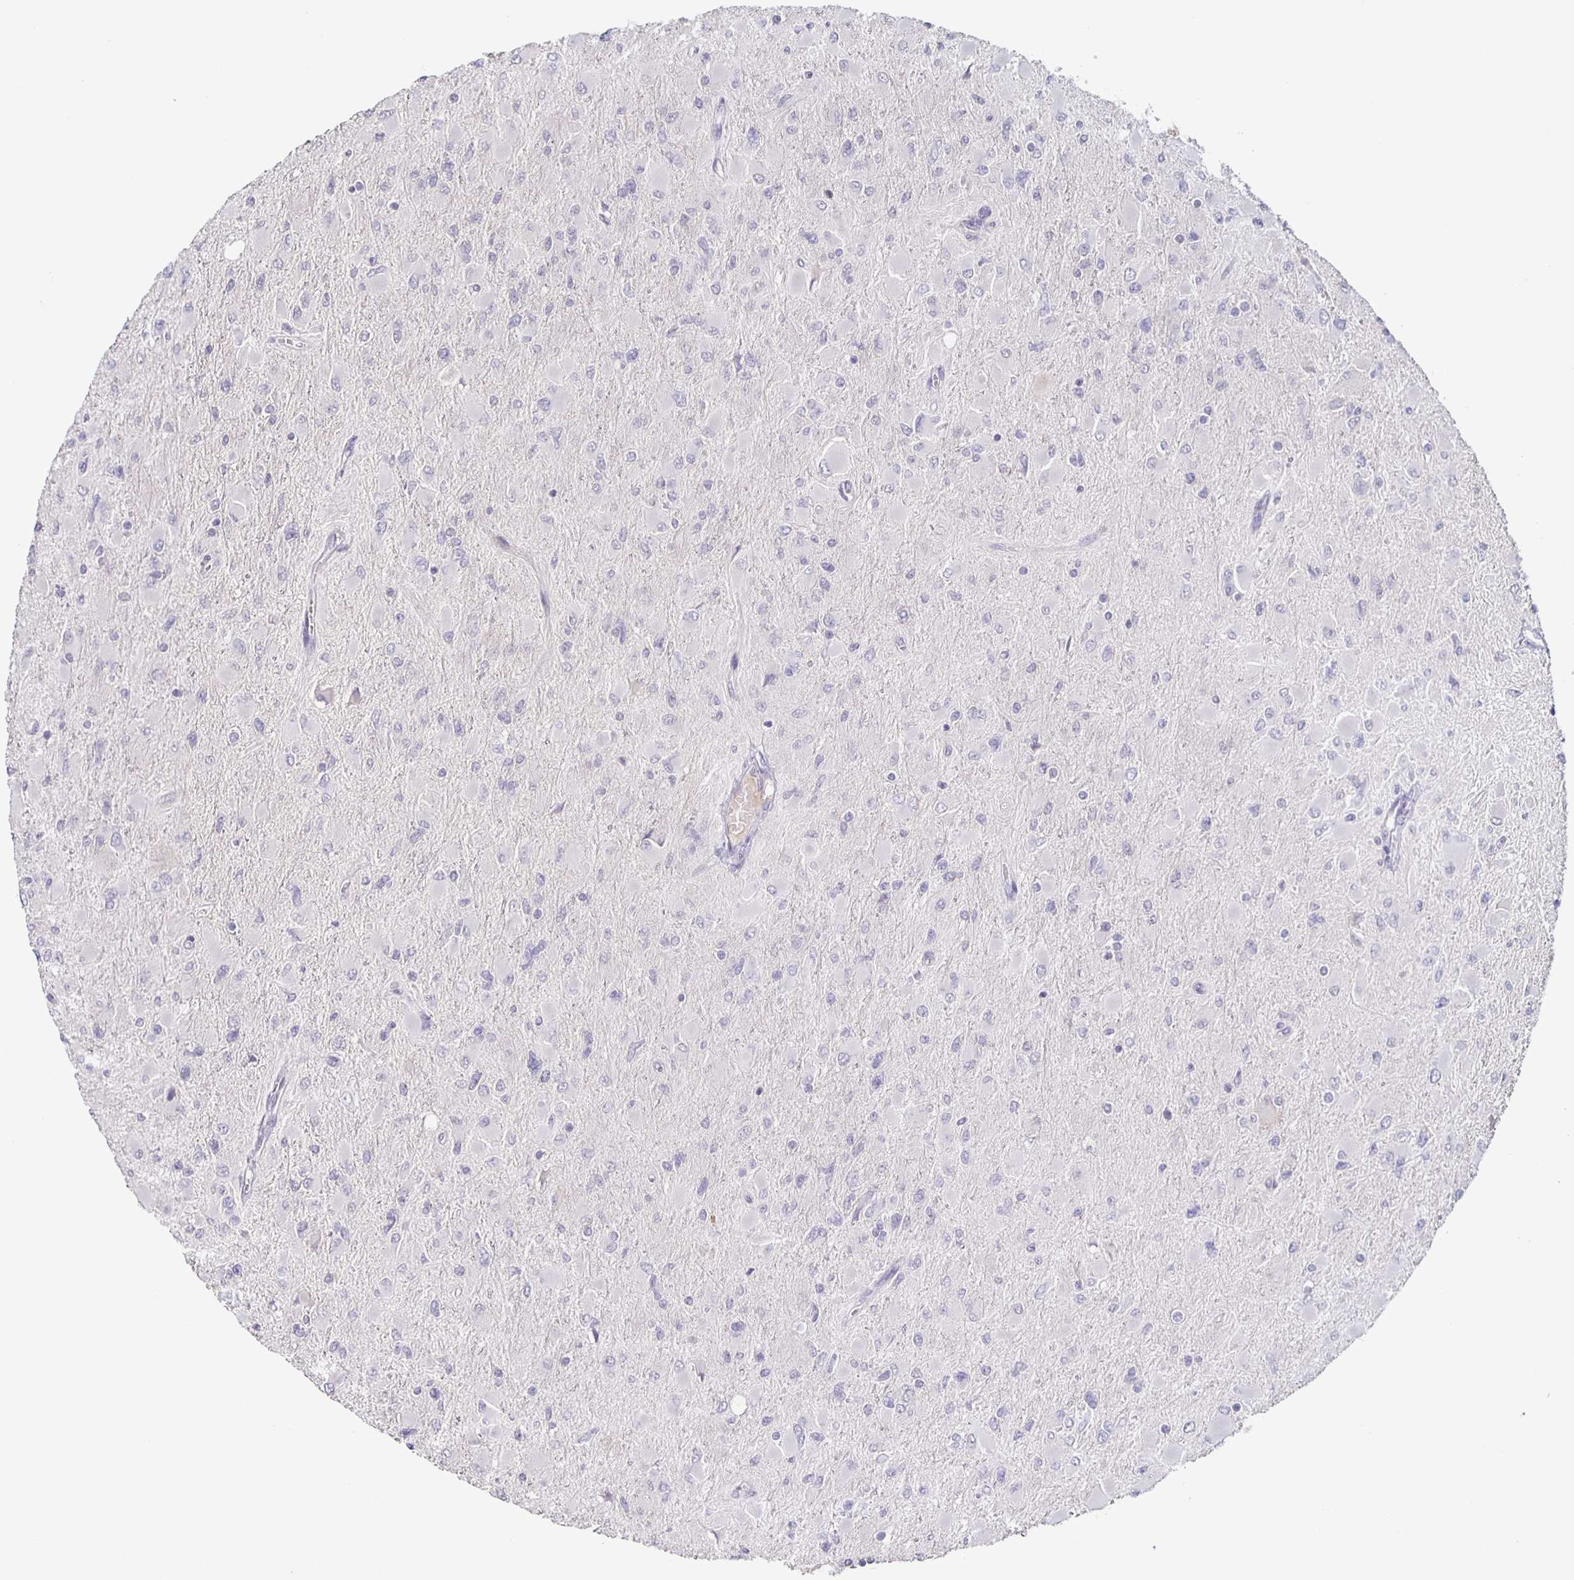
{"staining": {"intensity": "negative", "quantity": "none", "location": "none"}, "tissue": "glioma", "cell_type": "Tumor cells", "image_type": "cancer", "snomed": [{"axis": "morphology", "description": "Glioma, malignant, High grade"}, {"axis": "topography", "description": "Cerebral cortex"}], "caption": "IHC of human glioma exhibits no expression in tumor cells.", "gene": "INSL5", "patient": {"sex": "female", "age": 36}}